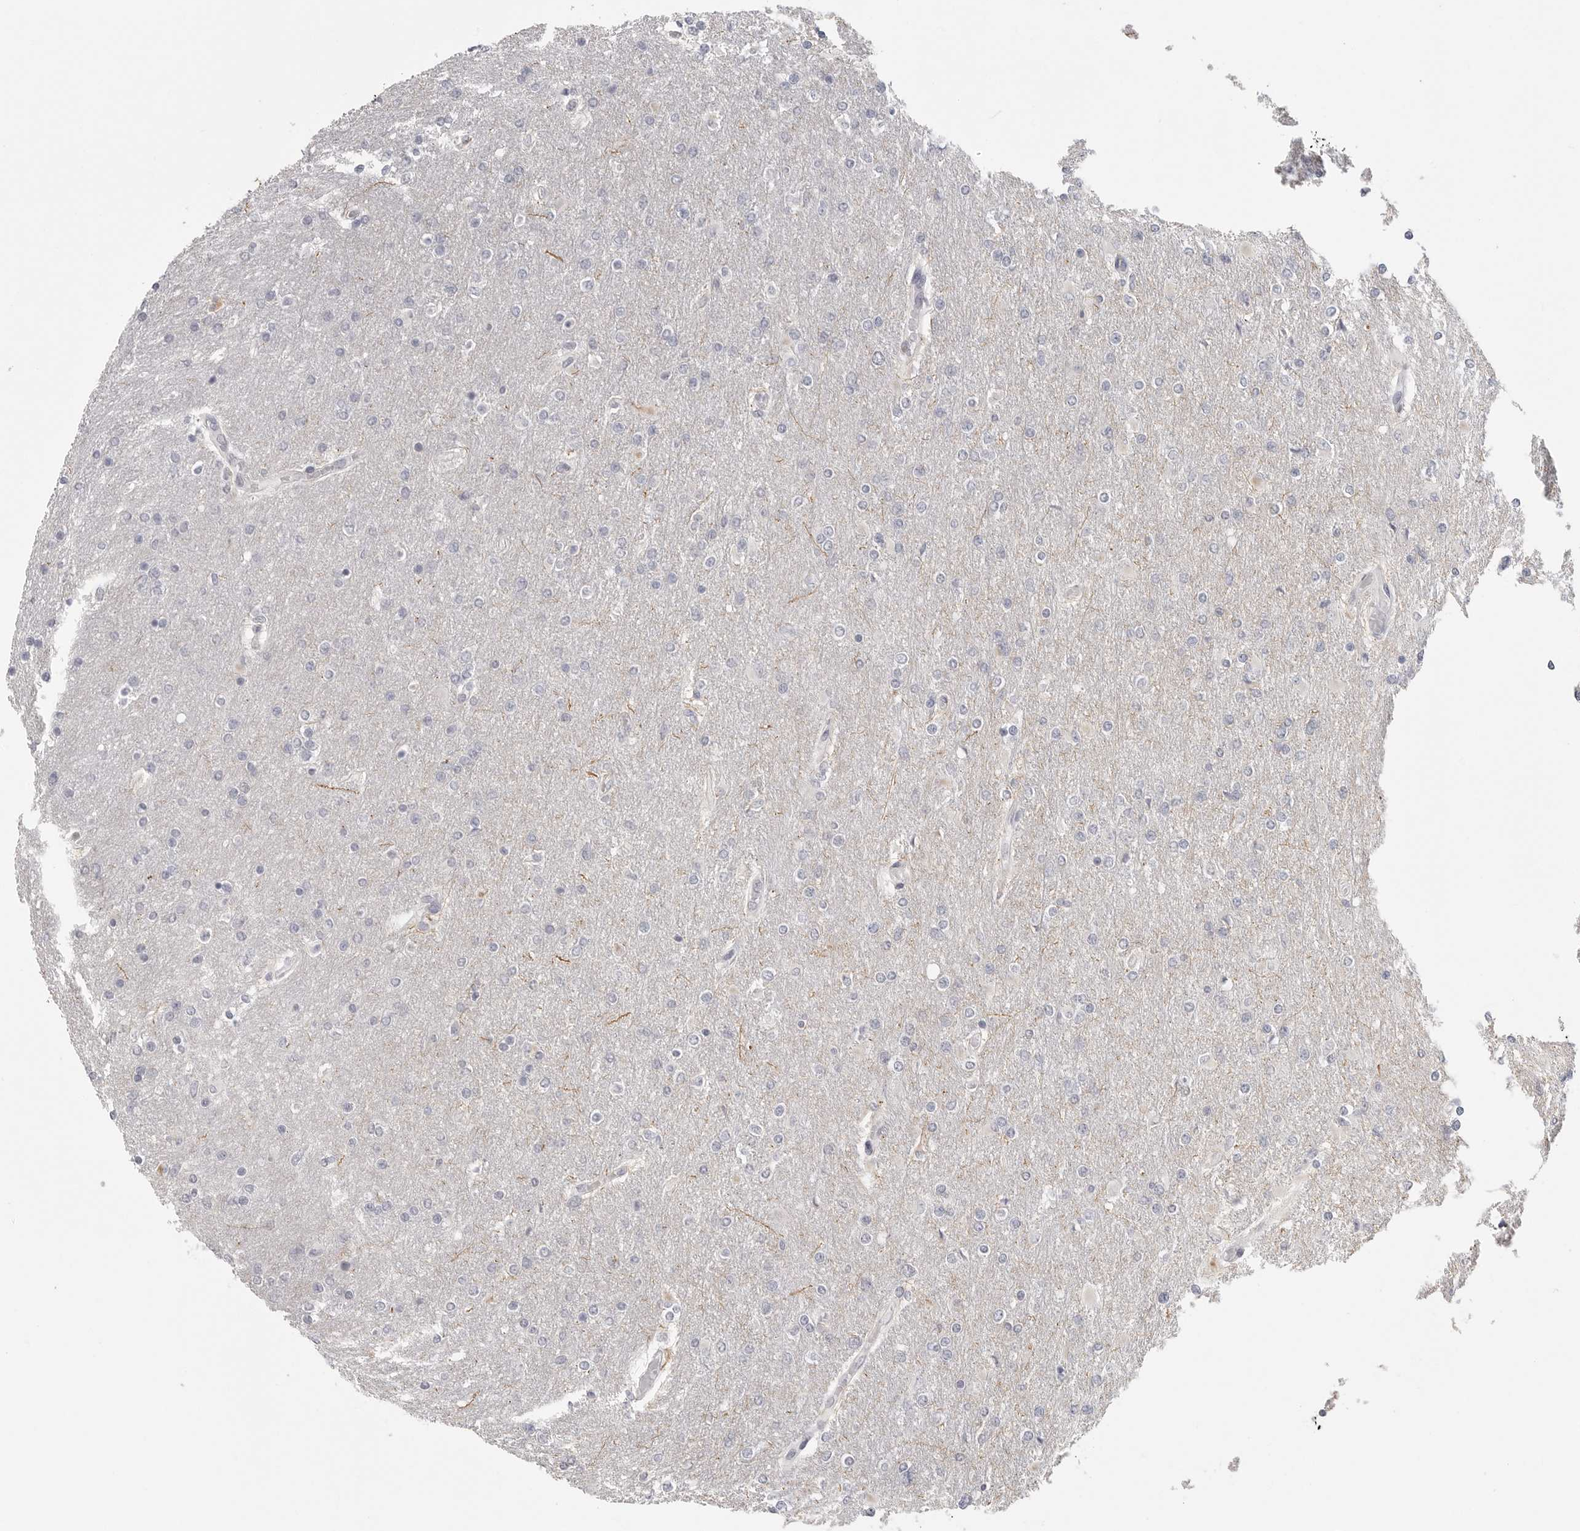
{"staining": {"intensity": "negative", "quantity": "none", "location": "none"}, "tissue": "glioma", "cell_type": "Tumor cells", "image_type": "cancer", "snomed": [{"axis": "morphology", "description": "Glioma, malignant, High grade"}, {"axis": "topography", "description": "Cerebral cortex"}], "caption": "A micrograph of high-grade glioma (malignant) stained for a protein reveals no brown staining in tumor cells.", "gene": "HMGCS2", "patient": {"sex": "female", "age": 36}}